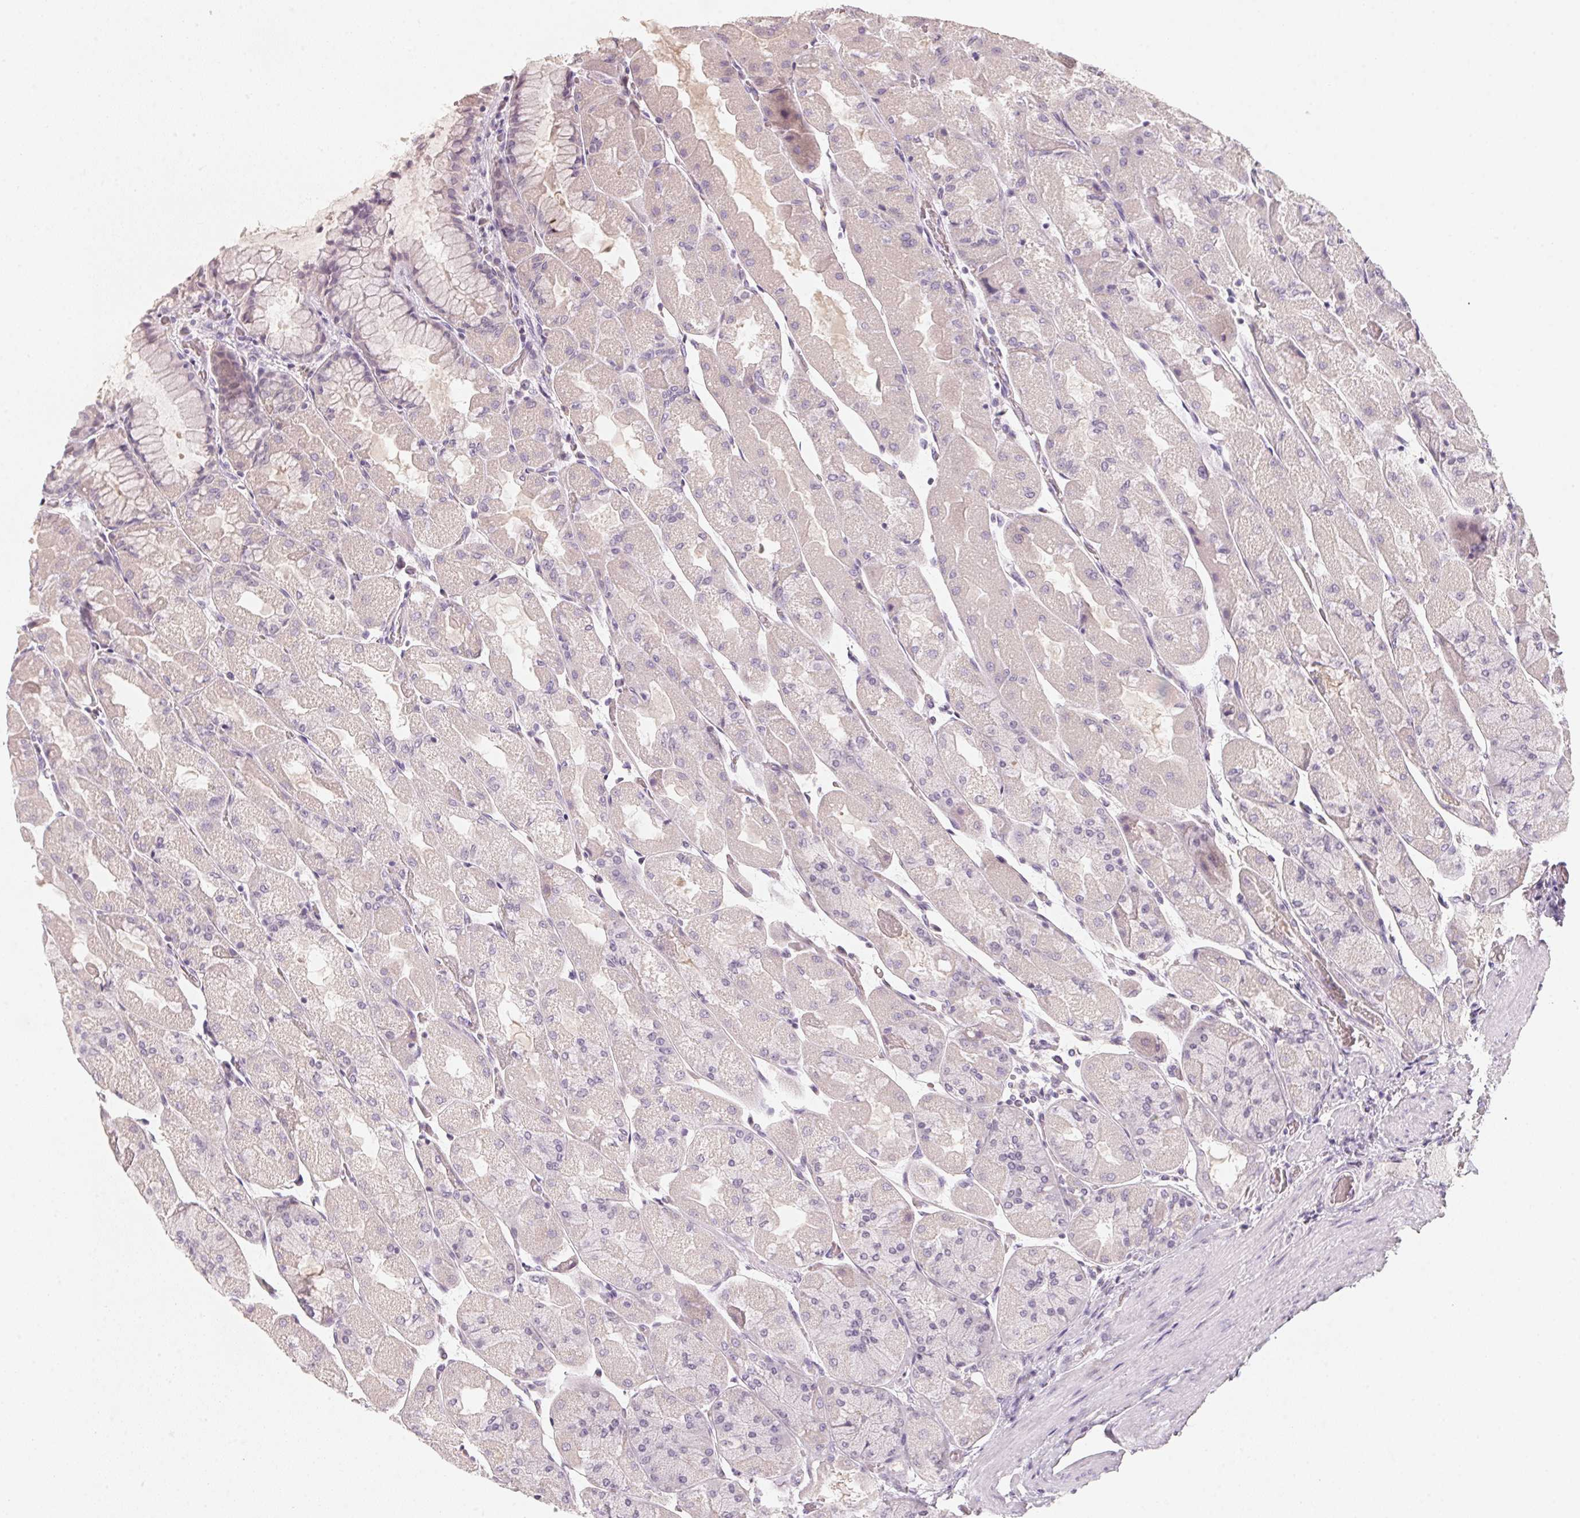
{"staining": {"intensity": "weak", "quantity": "<25%", "location": "cytoplasmic/membranous"}, "tissue": "stomach", "cell_type": "Glandular cells", "image_type": "normal", "snomed": [{"axis": "morphology", "description": "Normal tissue, NOS"}, {"axis": "topography", "description": "Stomach"}], "caption": "Photomicrograph shows no significant protein expression in glandular cells of unremarkable stomach. (DAB (3,3'-diaminobenzidine) IHC, high magnification).", "gene": "CFAP276", "patient": {"sex": "female", "age": 61}}